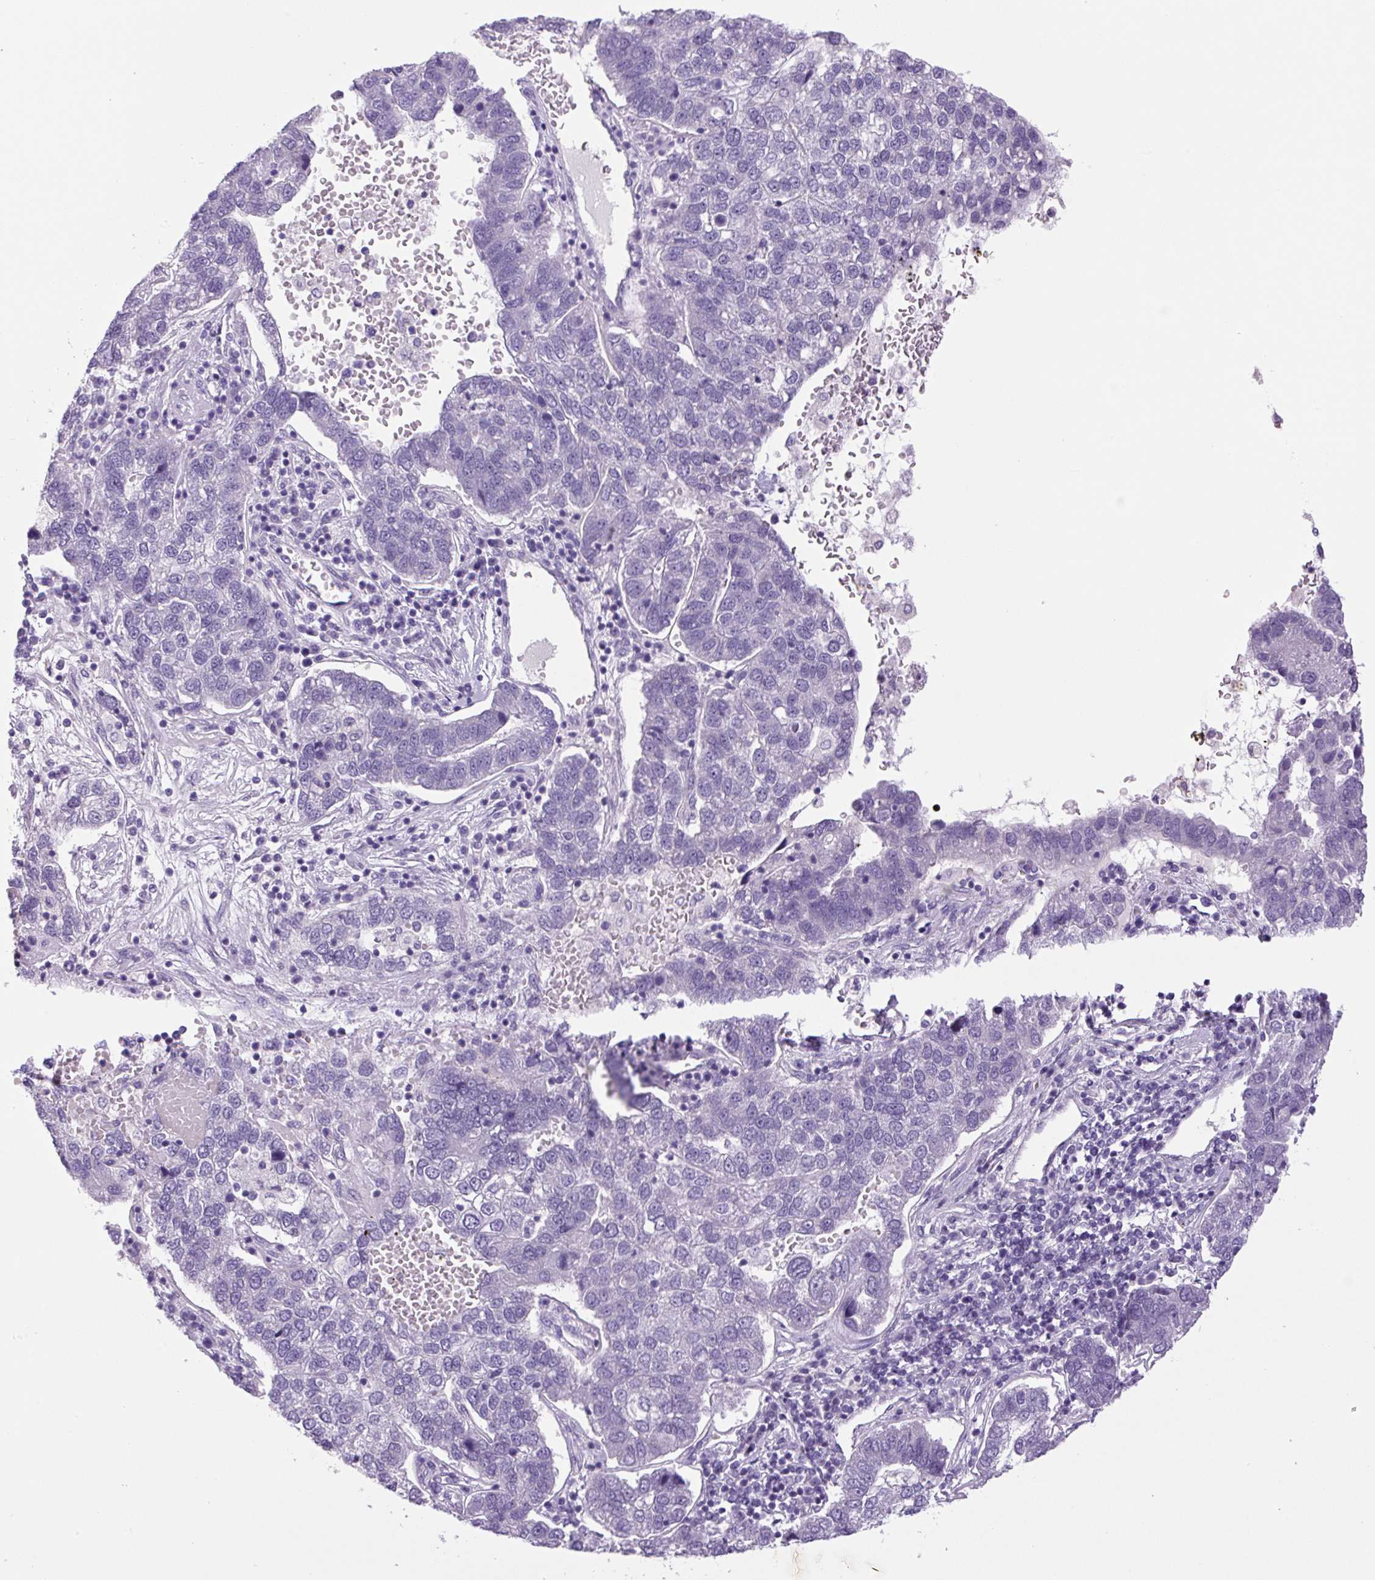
{"staining": {"intensity": "negative", "quantity": "none", "location": "none"}, "tissue": "pancreatic cancer", "cell_type": "Tumor cells", "image_type": "cancer", "snomed": [{"axis": "morphology", "description": "Adenocarcinoma, NOS"}, {"axis": "topography", "description": "Pancreas"}], "caption": "Tumor cells show no significant expression in adenocarcinoma (pancreatic).", "gene": "CHGA", "patient": {"sex": "female", "age": 61}}